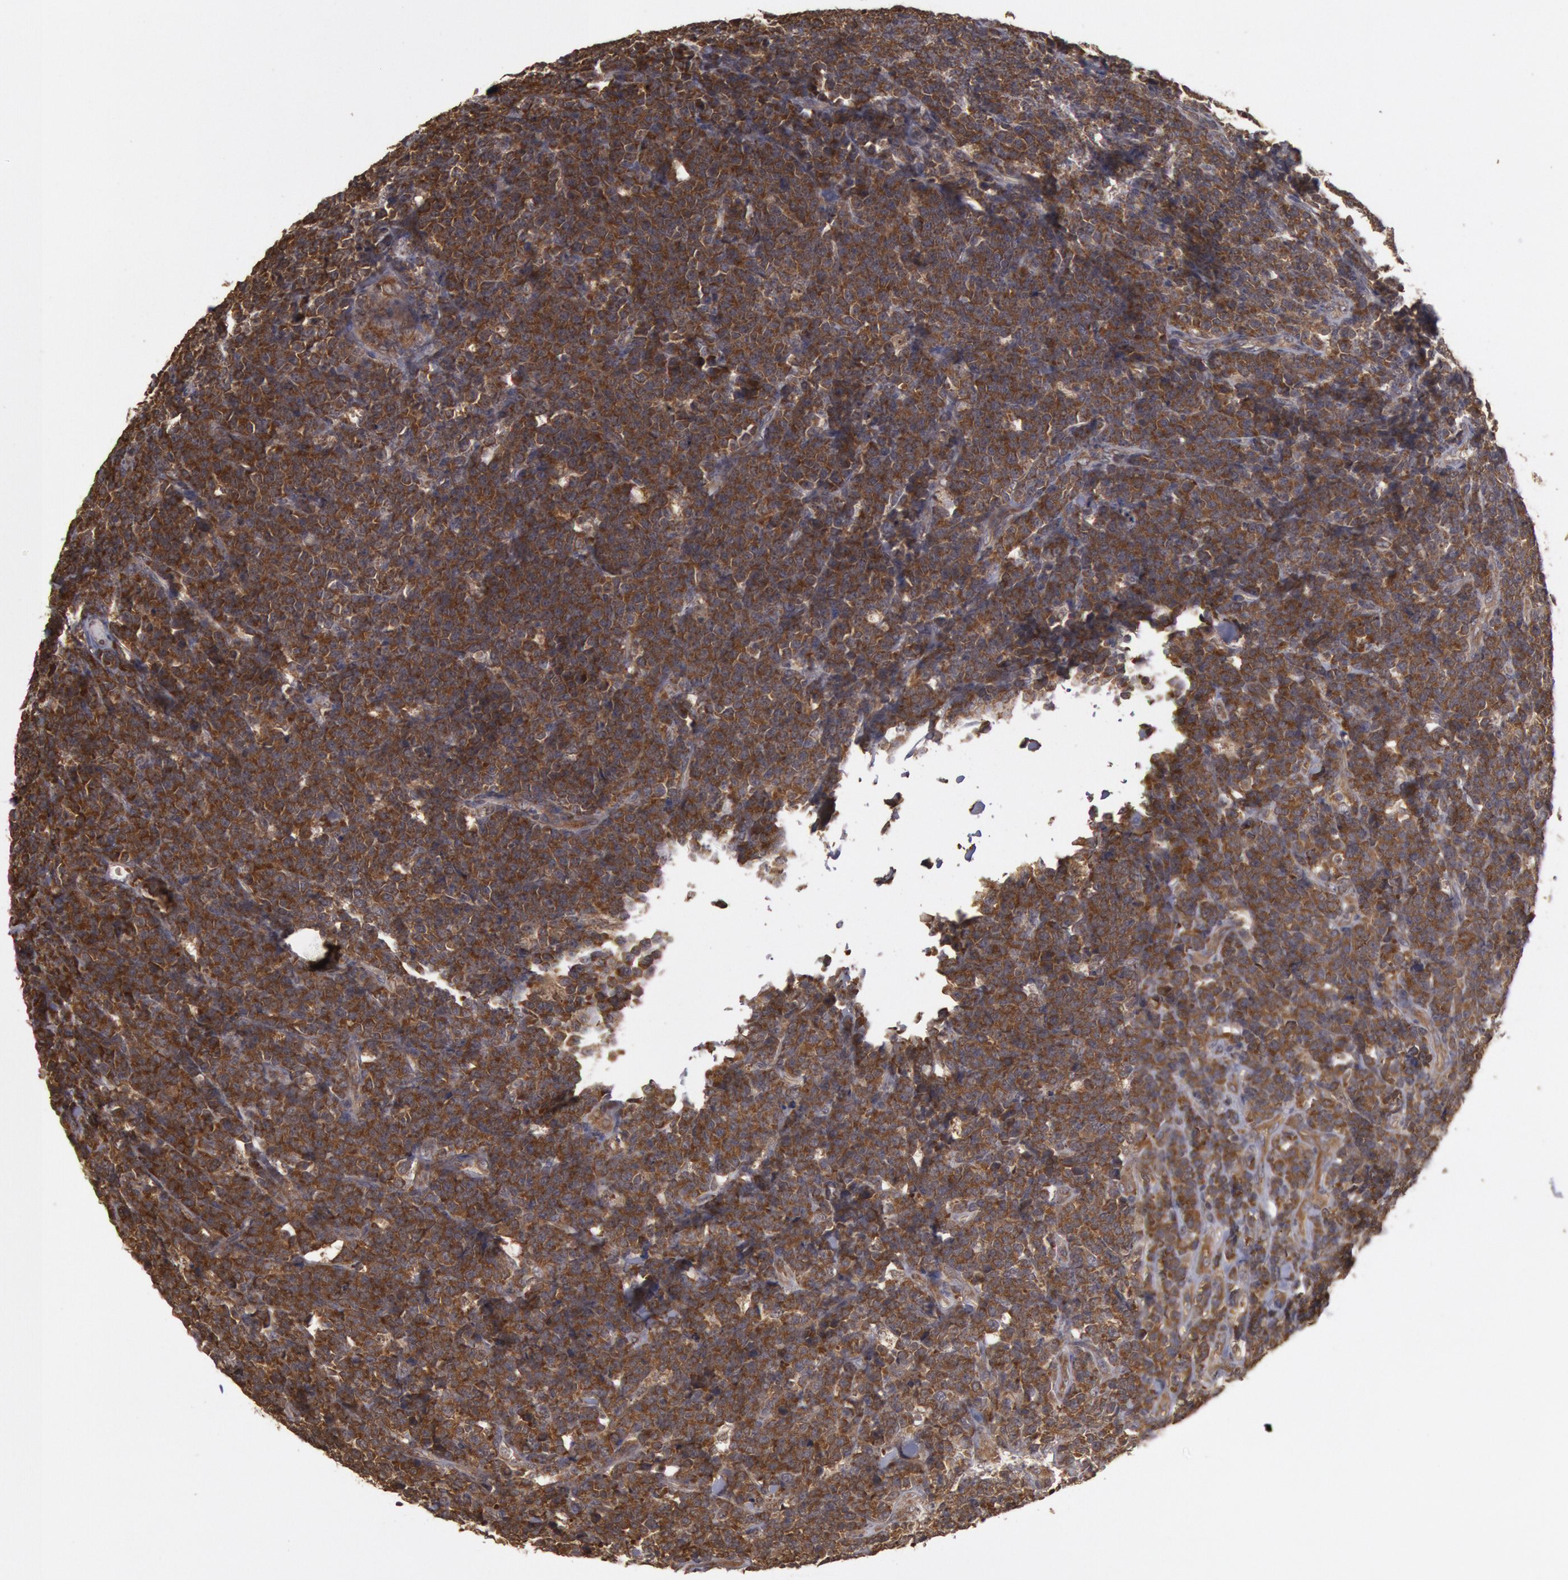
{"staining": {"intensity": "strong", "quantity": ">75%", "location": "cytoplasmic/membranous"}, "tissue": "lymphoma", "cell_type": "Tumor cells", "image_type": "cancer", "snomed": [{"axis": "morphology", "description": "Malignant lymphoma, non-Hodgkin's type, High grade"}, {"axis": "topography", "description": "Small intestine"}, {"axis": "topography", "description": "Colon"}], "caption": "Immunohistochemical staining of human lymphoma exhibits strong cytoplasmic/membranous protein staining in approximately >75% of tumor cells. The staining is performed using DAB brown chromogen to label protein expression. The nuclei are counter-stained blue using hematoxylin.", "gene": "USP14", "patient": {"sex": "male", "age": 8}}